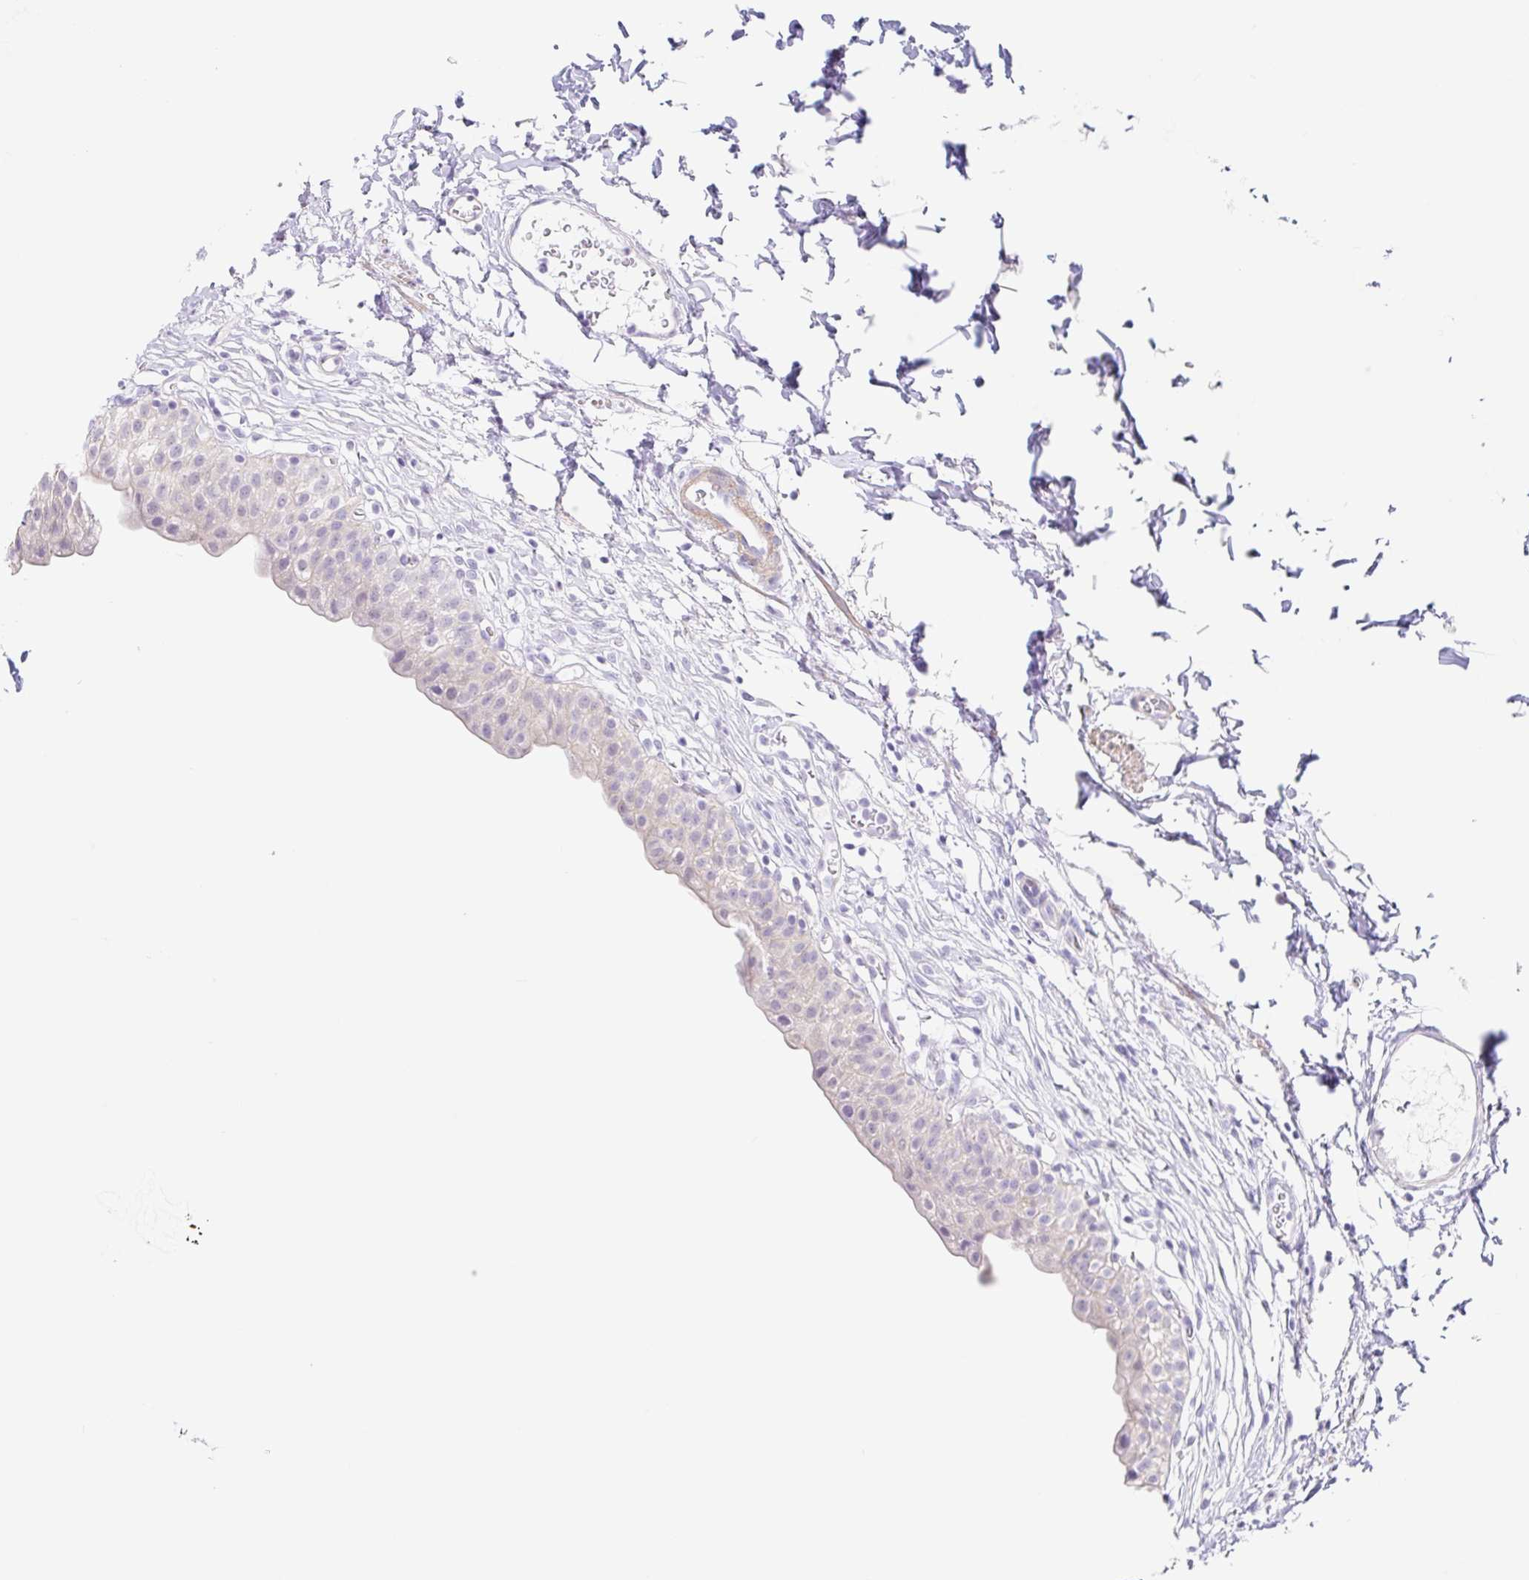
{"staining": {"intensity": "negative", "quantity": "none", "location": "none"}, "tissue": "urinary bladder", "cell_type": "Urothelial cells", "image_type": "normal", "snomed": [{"axis": "morphology", "description": "Normal tissue, NOS"}, {"axis": "topography", "description": "Urinary bladder"}, {"axis": "topography", "description": "Peripheral nerve tissue"}], "caption": "Benign urinary bladder was stained to show a protein in brown. There is no significant positivity in urothelial cells. Brightfield microscopy of immunohistochemistry (IHC) stained with DAB (3,3'-diaminobenzidine) (brown) and hematoxylin (blue), captured at high magnification.", "gene": "DCAF17", "patient": {"sex": "male", "age": 55}}